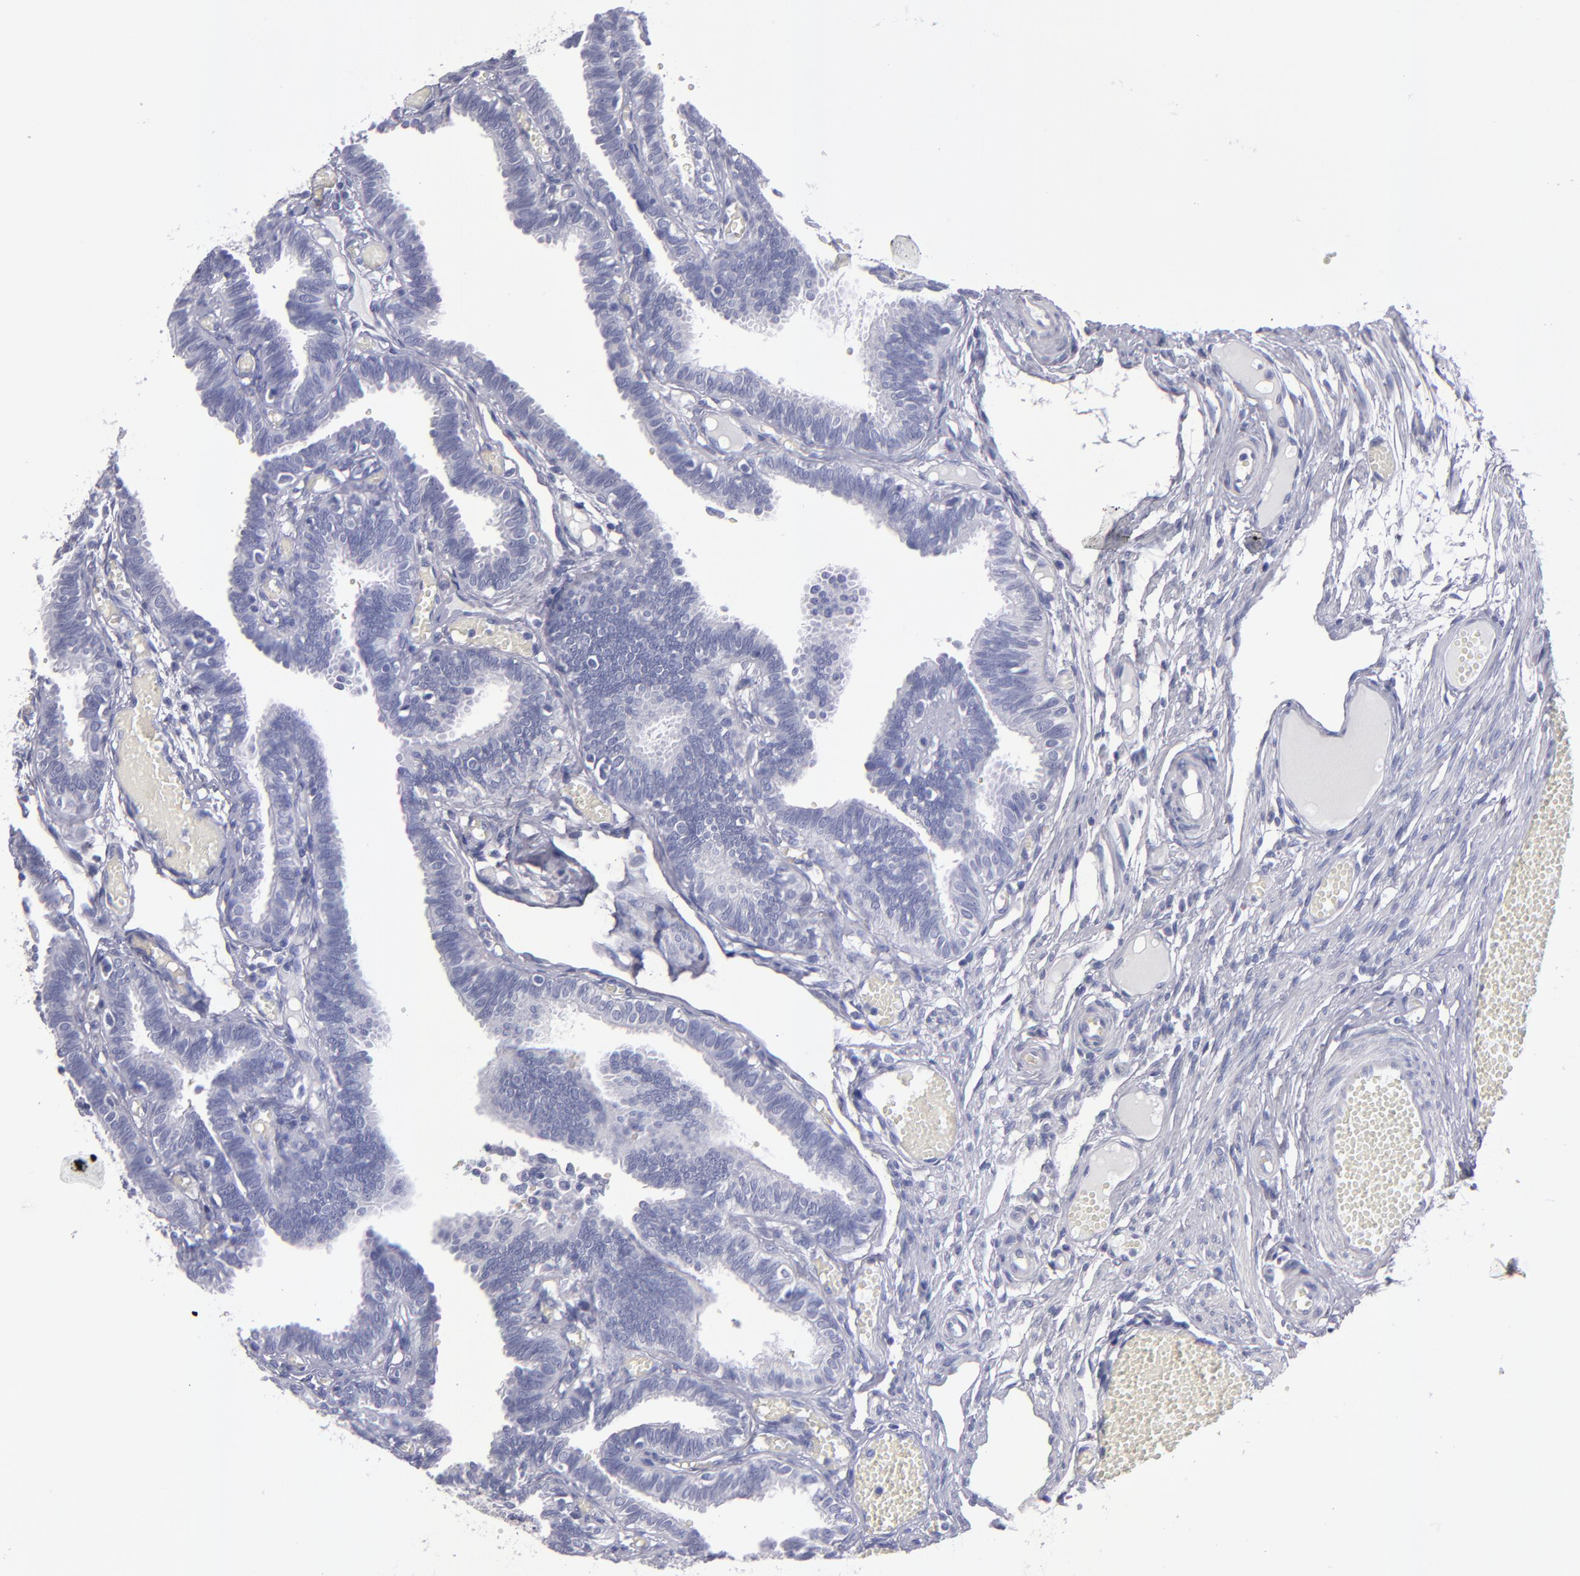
{"staining": {"intensity": "negative", "quantity": "none", "location": "none"}, "tissue": "fallopian tube", "cell_type": "Glandular cells", "image_type": "normal", "snomed": [{"axis": "morphology", "description": "Normal tissue, NOS"}, {"axis": "topography", "description": "Fallopian tube"}], "caption": "This is an immunohistochemistry micrograph of unremarkable fallopian tube. There is no staining in glandular cells.", "gene": "MB", "patient": {"sex": "female", "age": 29}}